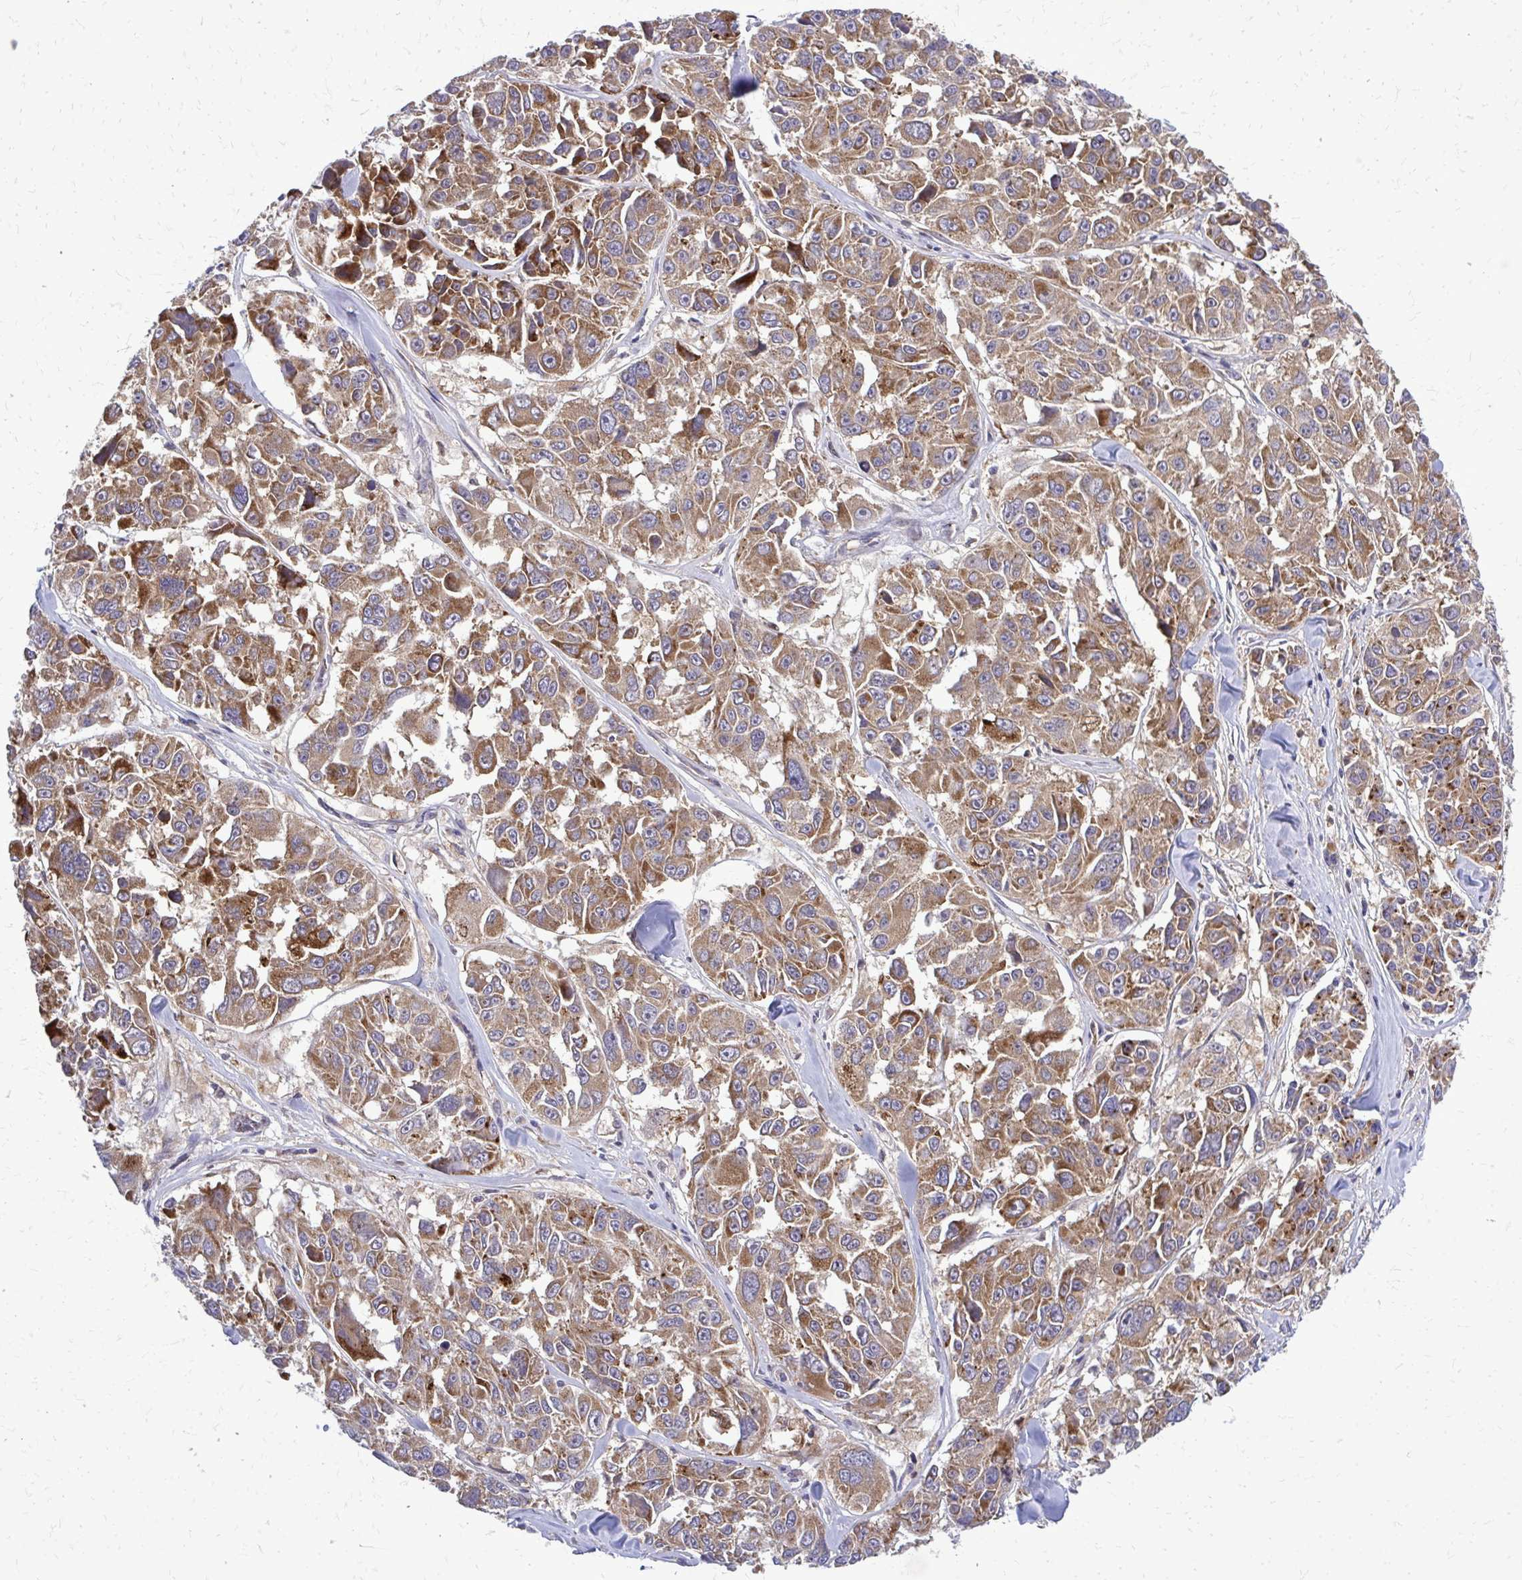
{"staining": {"intensity": "moderate", "quantity": ">75%", "location": "cytoplasmic/membranous"}, "tissue": "melanoma", "cell_type": "Tumor cells", "image_type": "cancer", "snomed": [{"axis": "morphology", "description": "Malignant melanoma, NOS"}, {"axis": "topography", "description": "Skin"}], "caption": "Immunohistochemistry photomicrograph of human malignant melanoma stained for a protein (brown), which exhibits medium levels of moderate cytoplasmic/membranous positivity in about >75% of tumor cells.", "gene": "PDK4", "patient": {"sex": "female", "age": 66}}